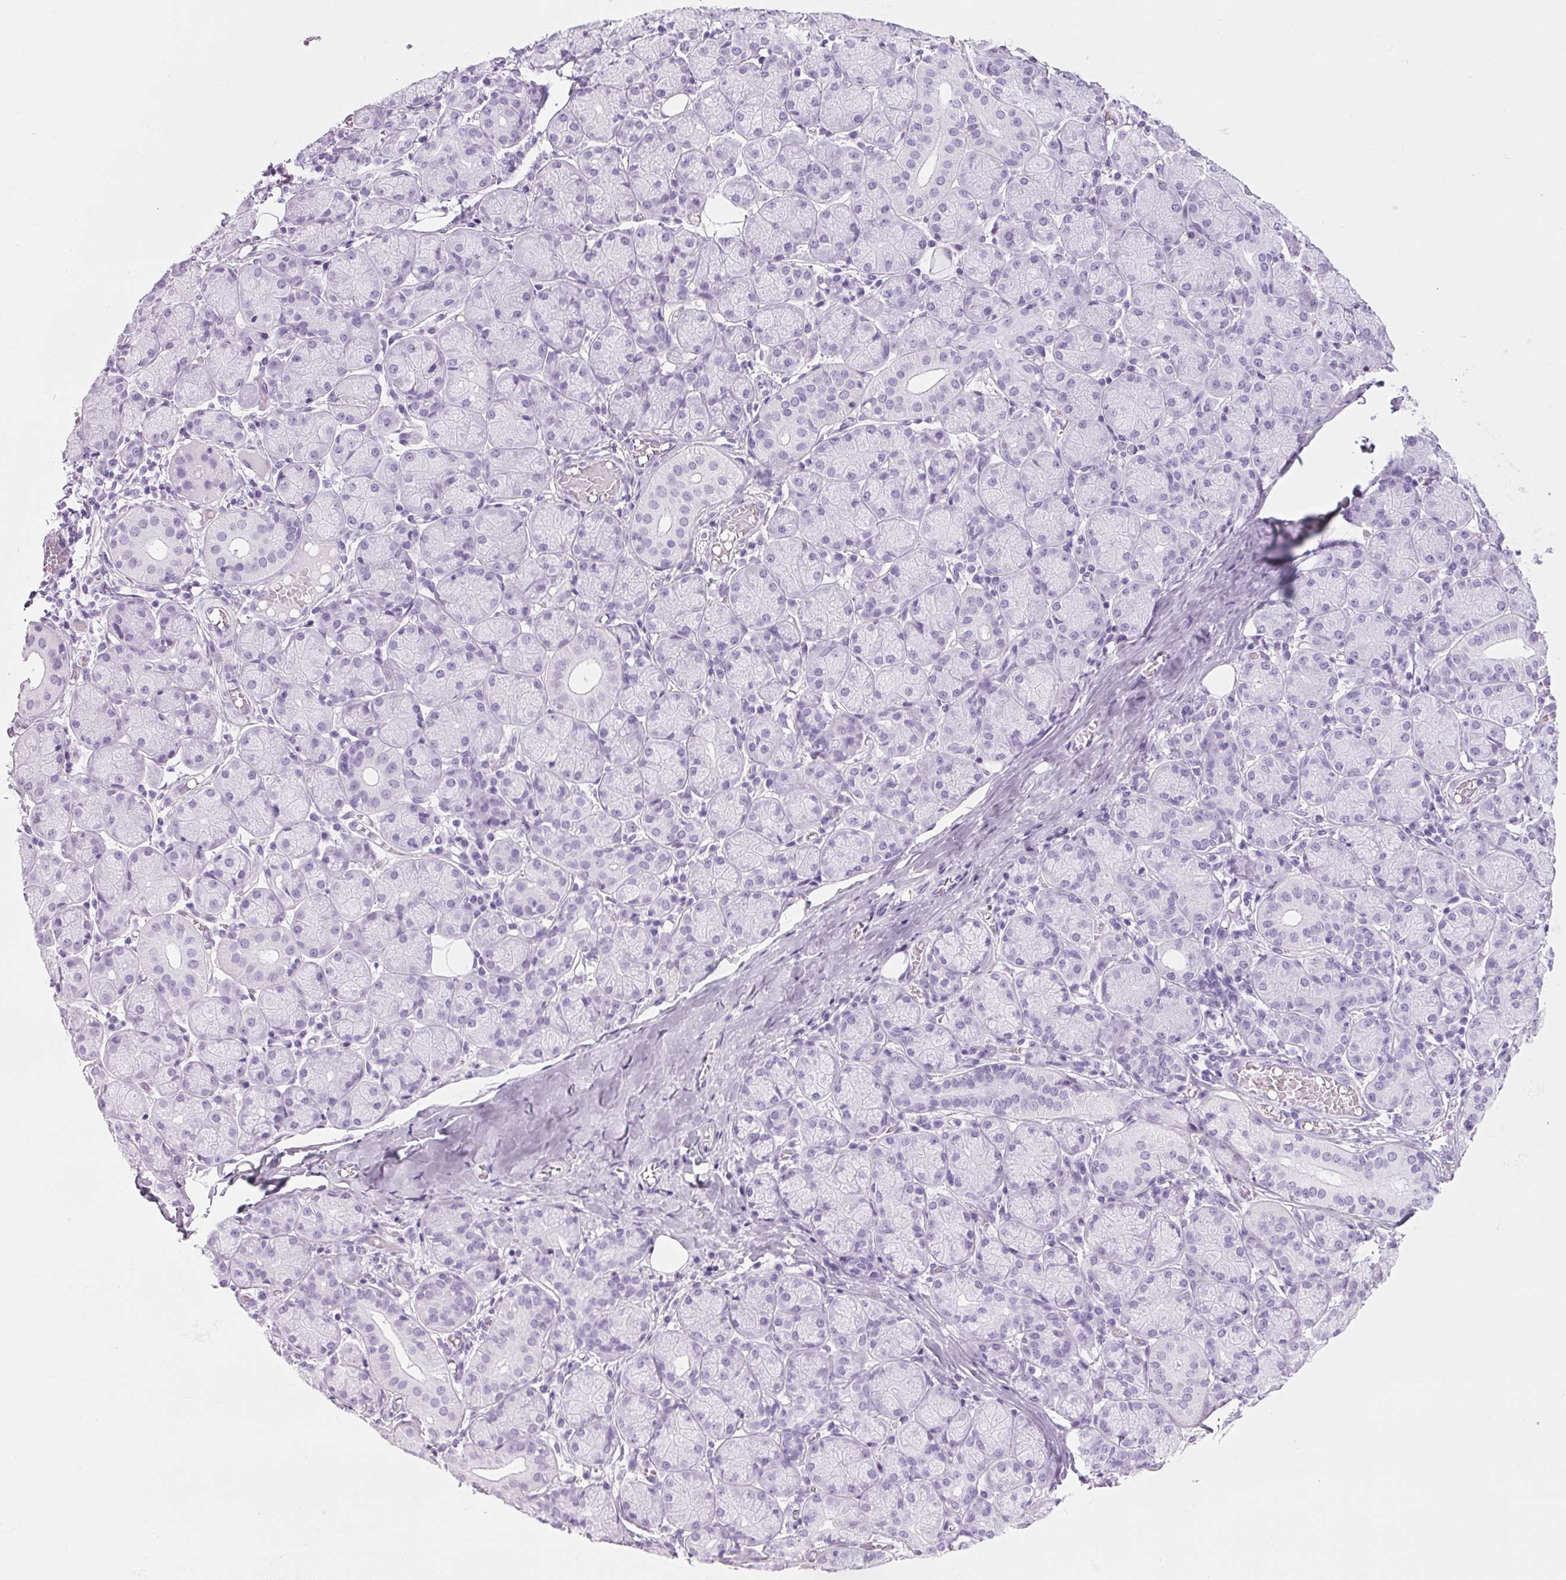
{"staining": {"intensity": "negative", "quantity": "none", "location": "none"}, "tissue": "salivary gland", "cell_type": "Glandular cells", "image_type": "normal", "snomed": [{"axis": "morphology", "description": "Normal tissue, NOS"}, {"axis": "topography", "description": "Salivary gland"}, {"axis": "topography", "description": "Peripheral nerve tissue"}], "caption": "A histopathology image of salivary gland stained for a protein reveals no brown staining in glandular cells.", "gene": "PPP1R1A", "patient": {"sex": "female", "age": 24}}